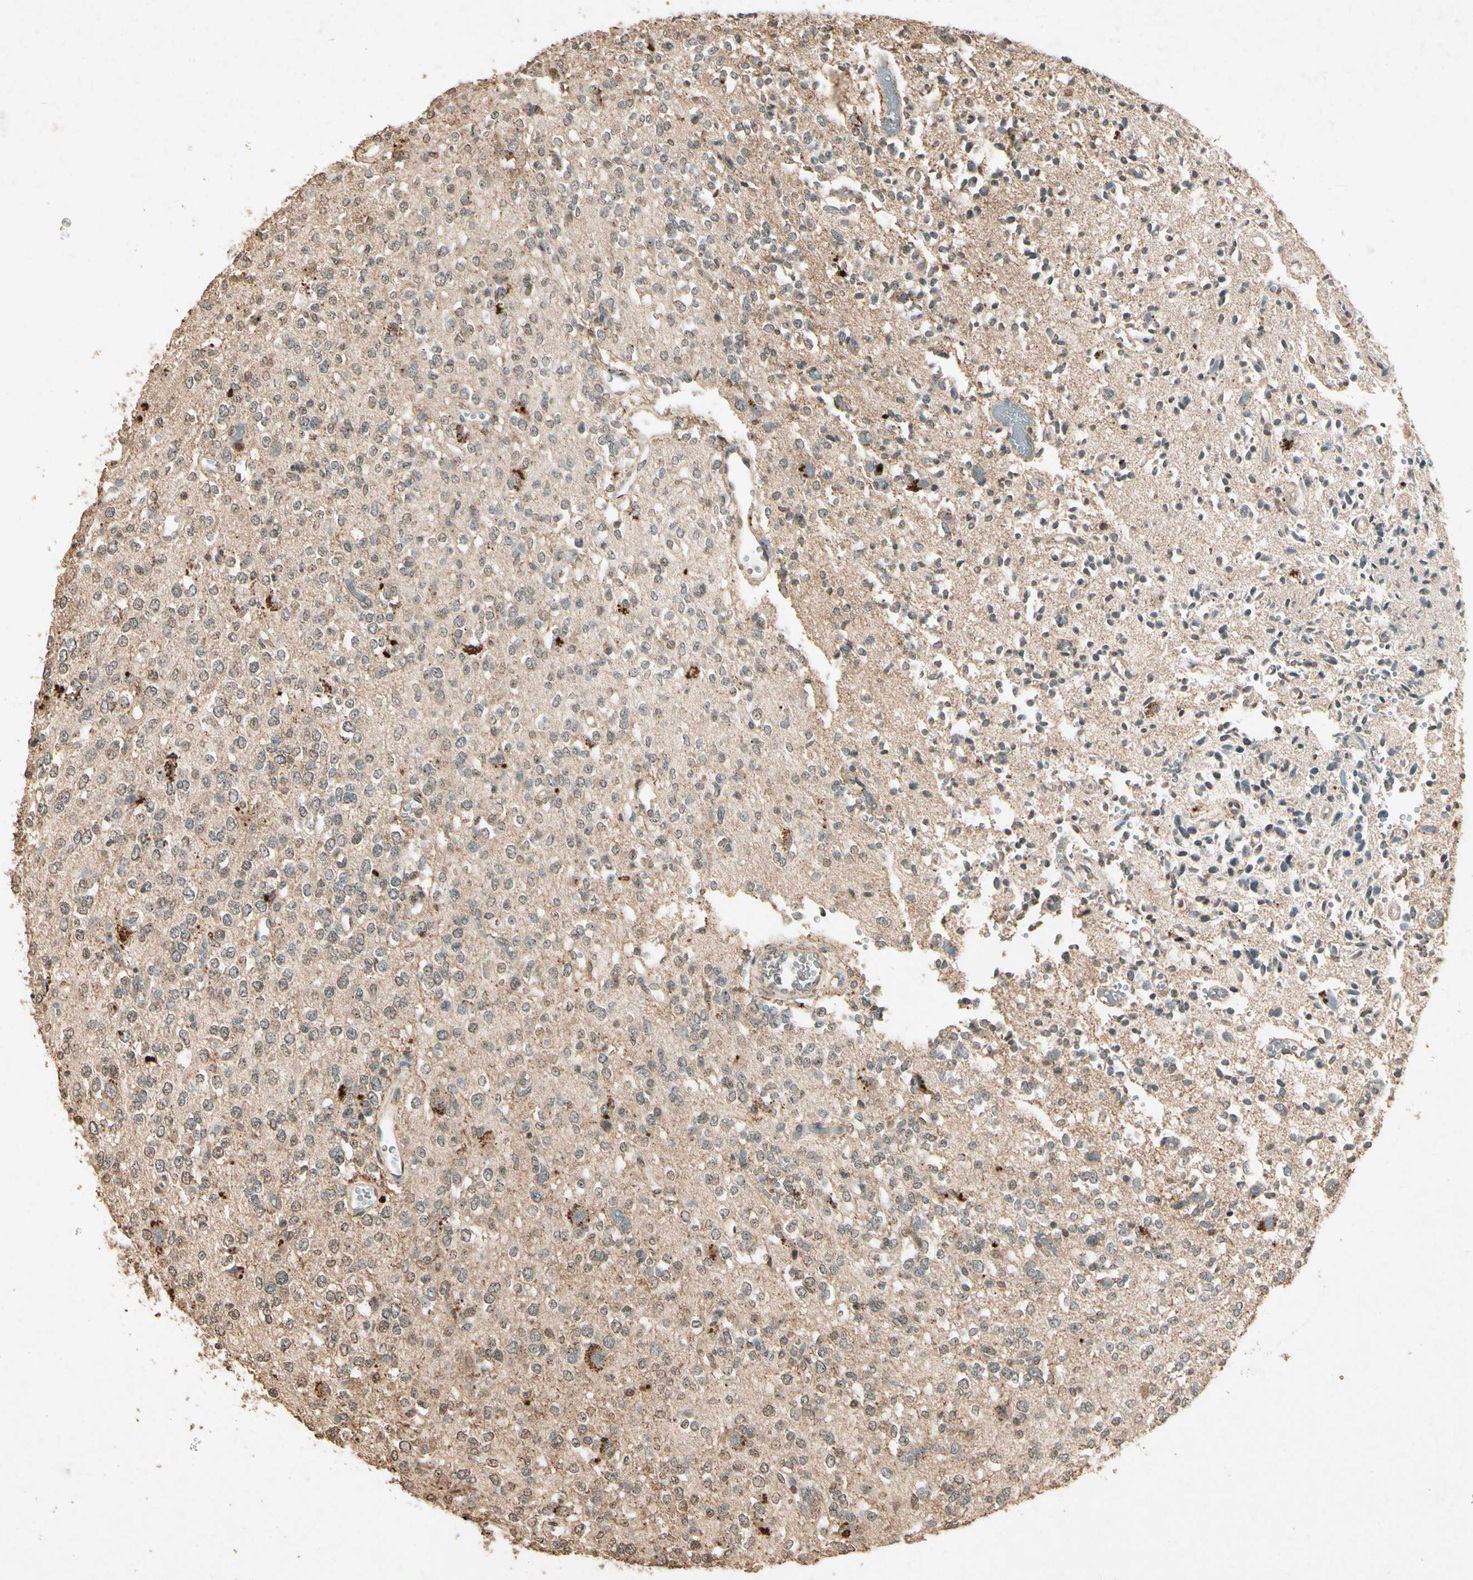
{"staining": {"intensity": "moderate", "quantity": ">75%", "location": "cytoplasmic/membranous"}, "tissue": "glioma", "cell_type": "Tumor cells", "image_type": "cancer", "snomed": [{"axis": "morphology", "description": "Glioma, malignant, Low grade"}, {"axis": "topography", "description": "Brain"}], "caption": "Immunohistochemistry (IHC) staining of glioma, which reveals medium levels of moderate cytoplasmic/membranous staining in about >75% of tumor cells indicating moderate cytoplasmic/membranous protein staining. The staining was performed using DAB (brown) for protein detection and nuclei were counterstained in hematoxylin (blue).", "gene": "GC", "patient": {"sex": "male", "age": 38}}